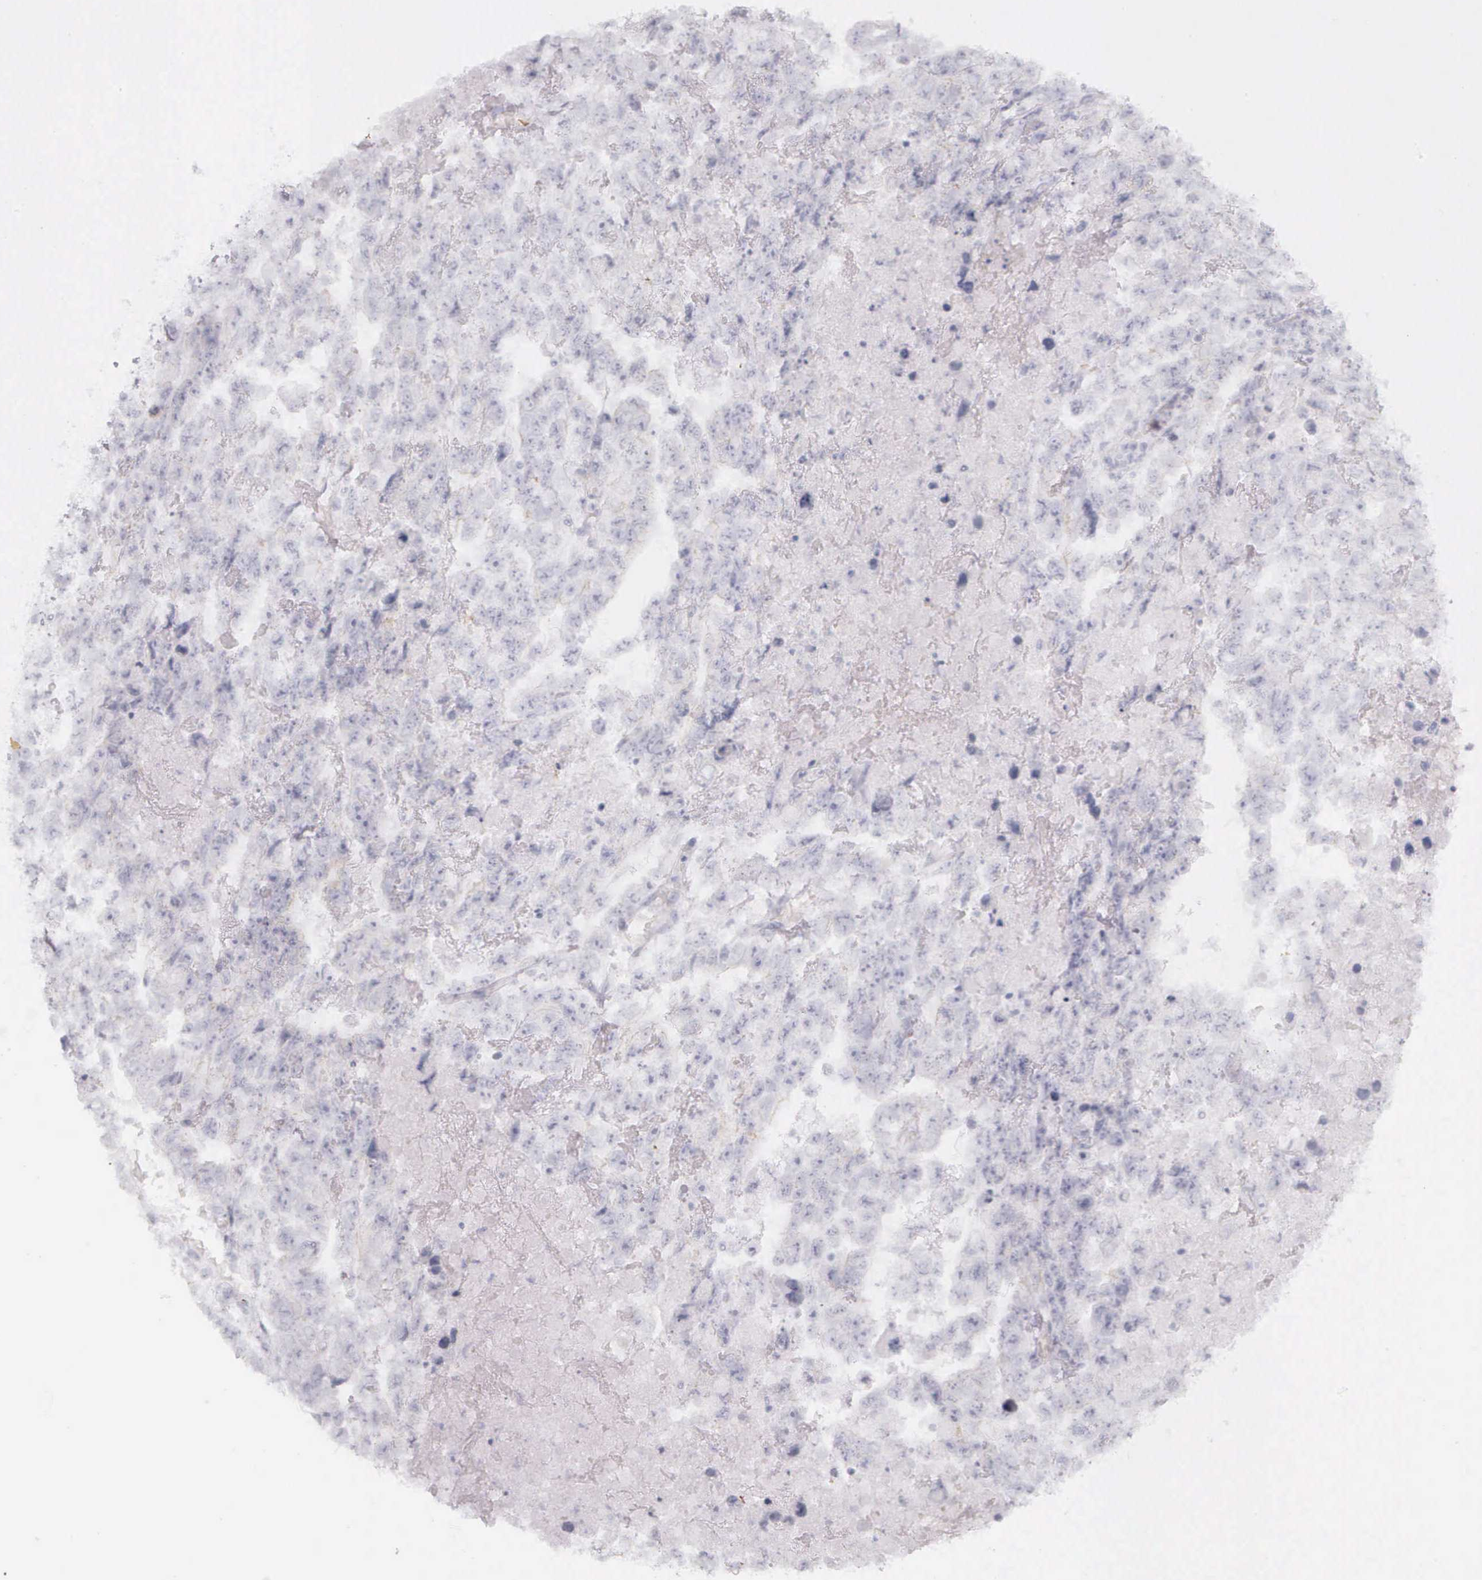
{"staining": {"intensity": "negative", "quantity": "none", "location": "none"}, "tissue": "testis cancer", "cell_type": "Tumor cells", "image_type": "cancer", "snomed": [{"axis": "morphology", "description": "Carcinoma, Embryonal, NOS"}, {"axis": "topography", "description": "Testis"}], "caption": "Immunohistochemistry histopathology image of embryonal carcinoma (testis) stained for a protein (brown), which reveals no expression in tumor cells.", "gene": "KRT14", "patient": {"sex": "male", "age": 36}}